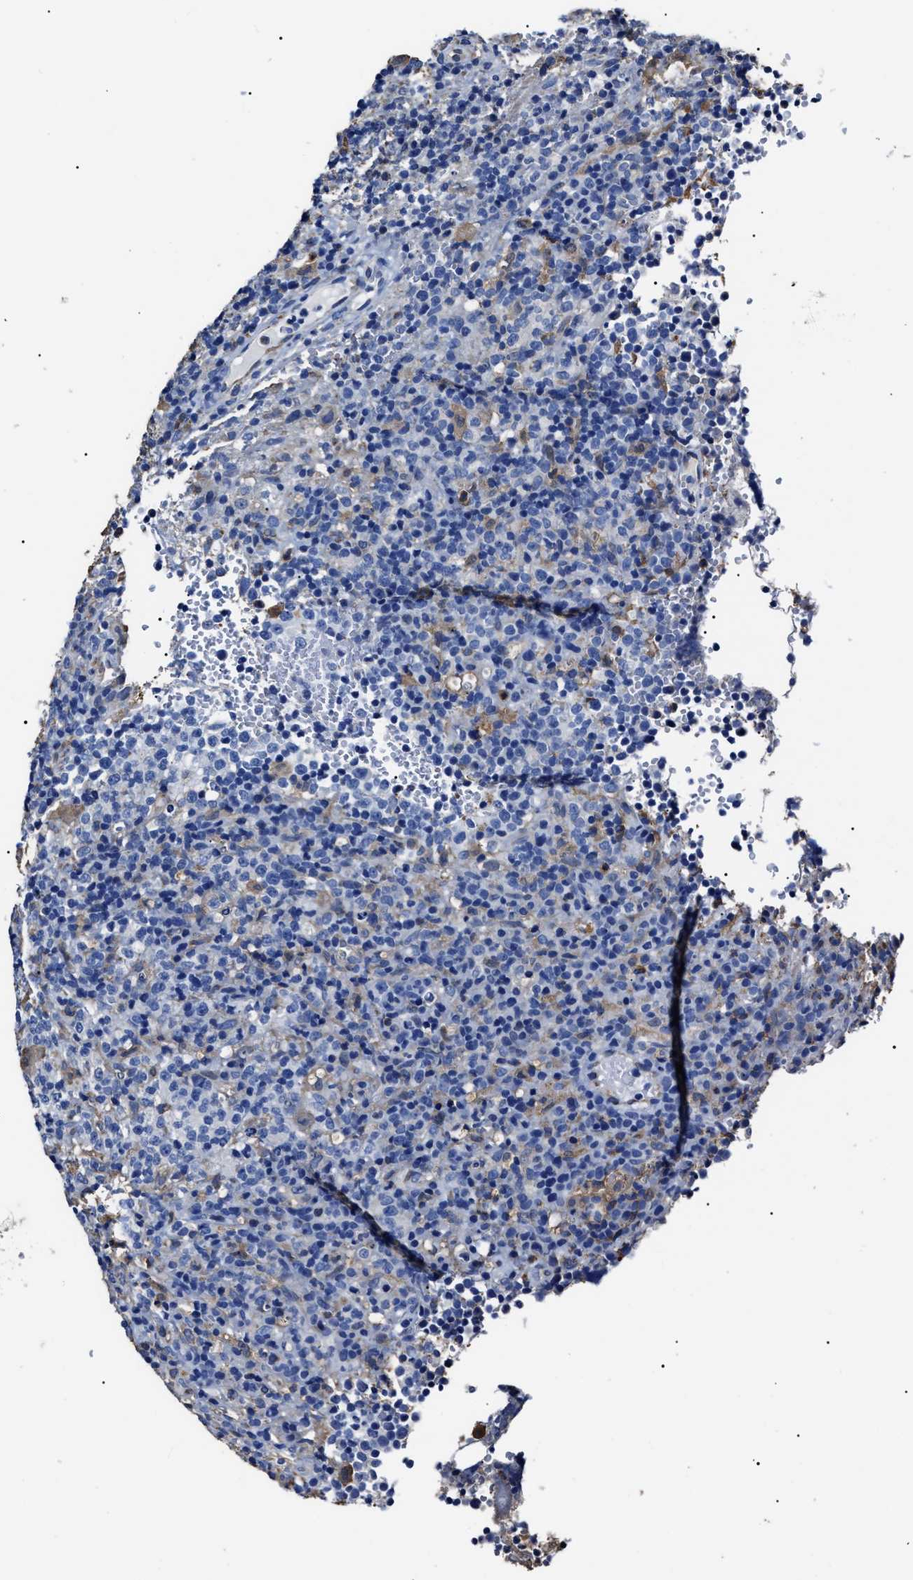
{"staining": {"intensity": "negative", "quantity": "none", "location": "none"}, "tissue": "lymphoma", "cell_type": "Tumor cells", "image_type": "cancer", "snomed": [{"axis": "morphology", "description": "Malignant lymphoma, non-Hodgkin's type, High grade"}, {"axis": "topography", "description": "Lymph node"}], "caption": "This micrograph is of lymphoma stained with IHC to label a protein in brown with the nuclei are counter-stained blue. There is no positivity in tumor cells. (Stains: DAB (3,3'-diaminobenzidine) immunohistochemistry (IHC) with hematoxylin counter stain, Microscopy: brightfield microscopy at high magnification).", "gene": "ALDH1A1", "patient": {"sex": "female", "age": 76}}